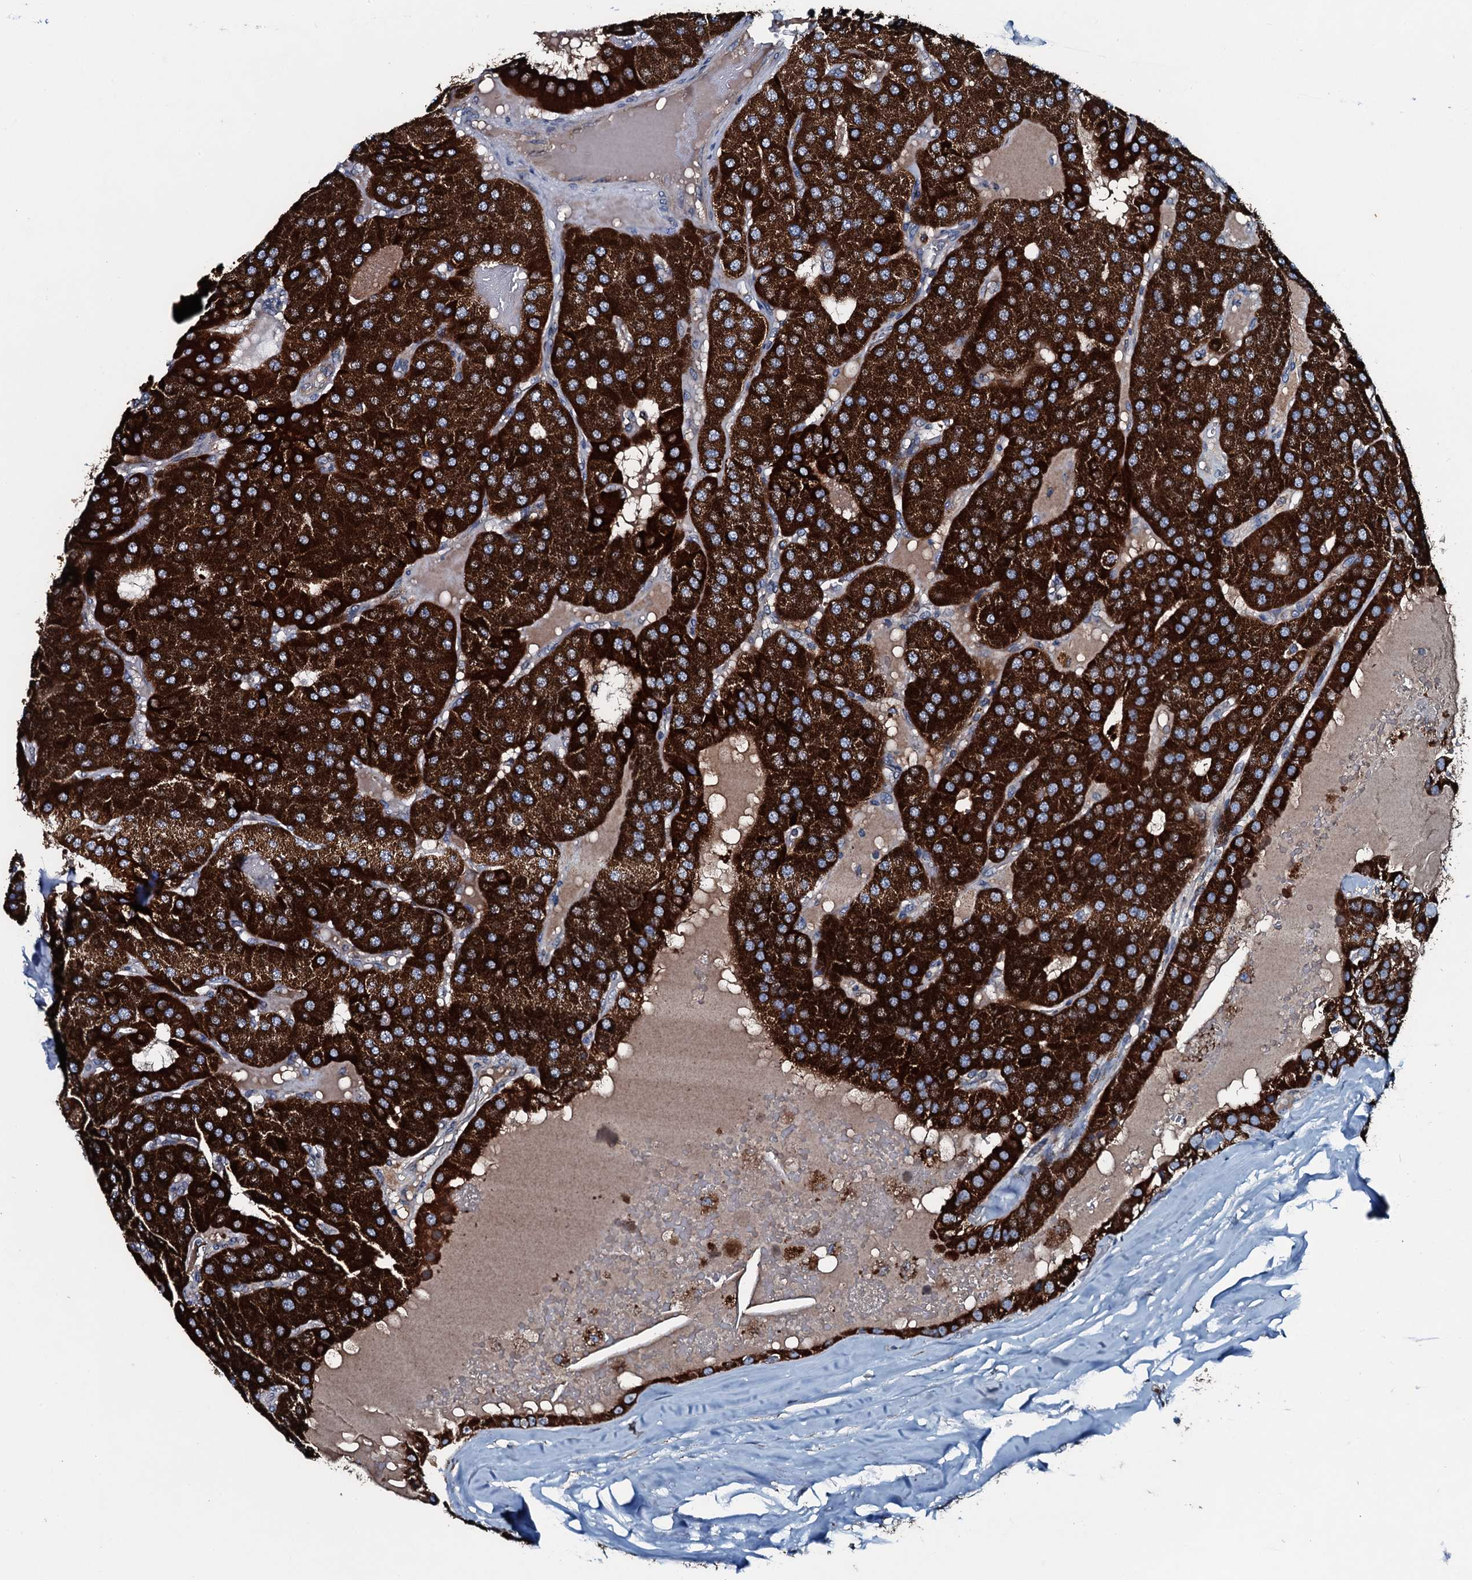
{"staining": {"intensity": "strong", "quantity": ">75%", "location": "cytoplasmic/membranous"}, "tissue": "parathyroid gland", "cell_type": "Glandular cells", "image_type": "normal", "snomed": [{"axis": "morphology", "description": "Normal tissue, NOS"}, {"axis": "morphology", "description": "Adenoma, NOS"}, {"axis": "topography", "description": "Parathyroid gland"}], "caption": "Immunohistochemical staining of normal human parathyroid gland reveals high levels of strong cytoplasmic/membranous expression in approximately >75% of glandular cells. (Stains: DAB in brown, nuclei in blue, Microscopy: brightfield microscopy at high magnification).", "gene": "ACSS3", "patient": {"sex": "female", "age": 86}}